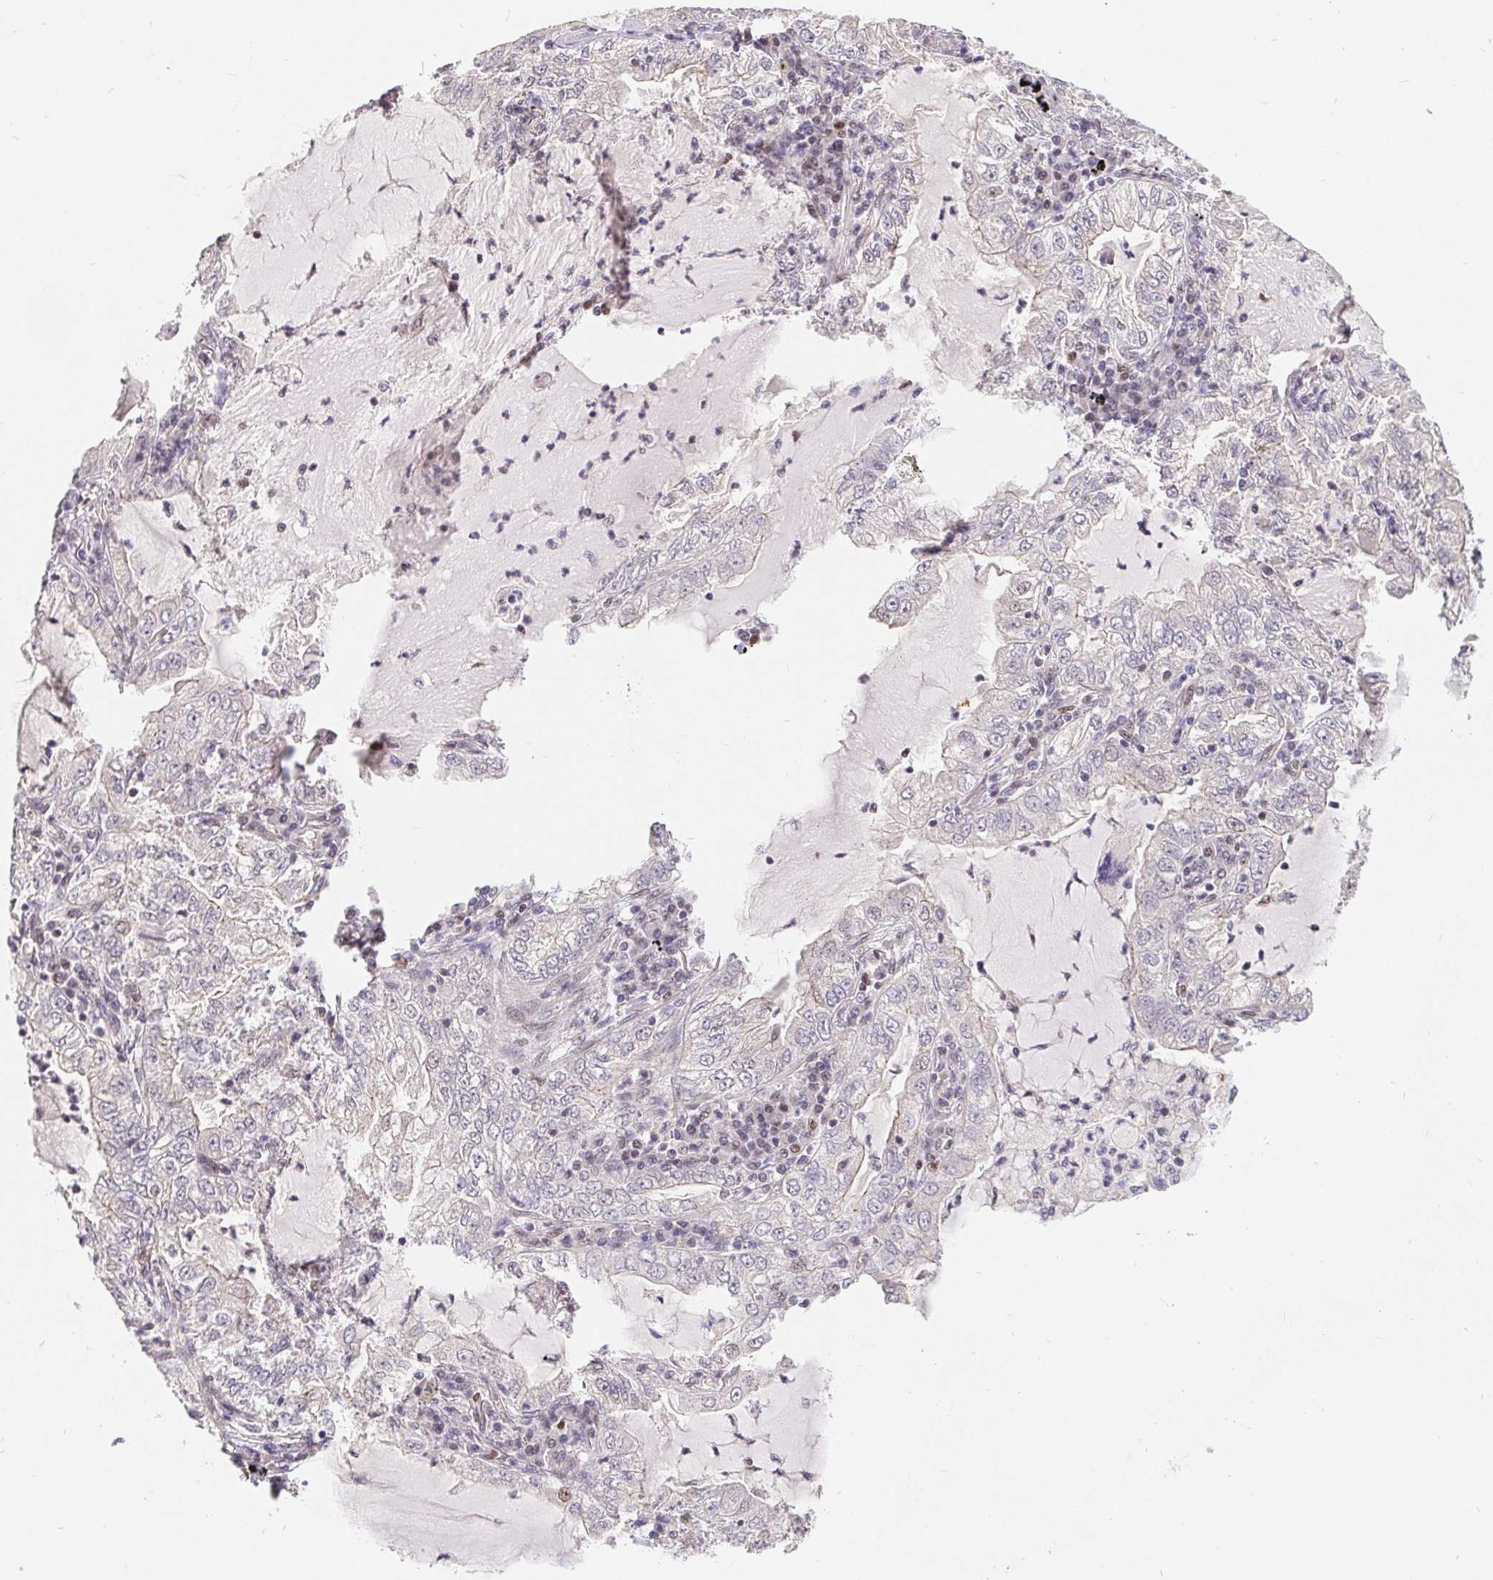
{"staining": {"intensity": "negative", "quantity": "none", "location": "none"}, "tissue": "lung cancer", "cell_type": "Tumor cells", "image_type": "cancer", "snomed": [{"axis": "morphology", "description": "Adenocarcinoma, NOS"}, {"axis": "topography", "description": "Lung"}], "caption": "Lung cancer (adenocarcinoma) was stained to show a protein in brown. There is no significant positivity in tumor cells.", "gene": "POU2F1", "patient": {"sex": "female", "age": 73}}